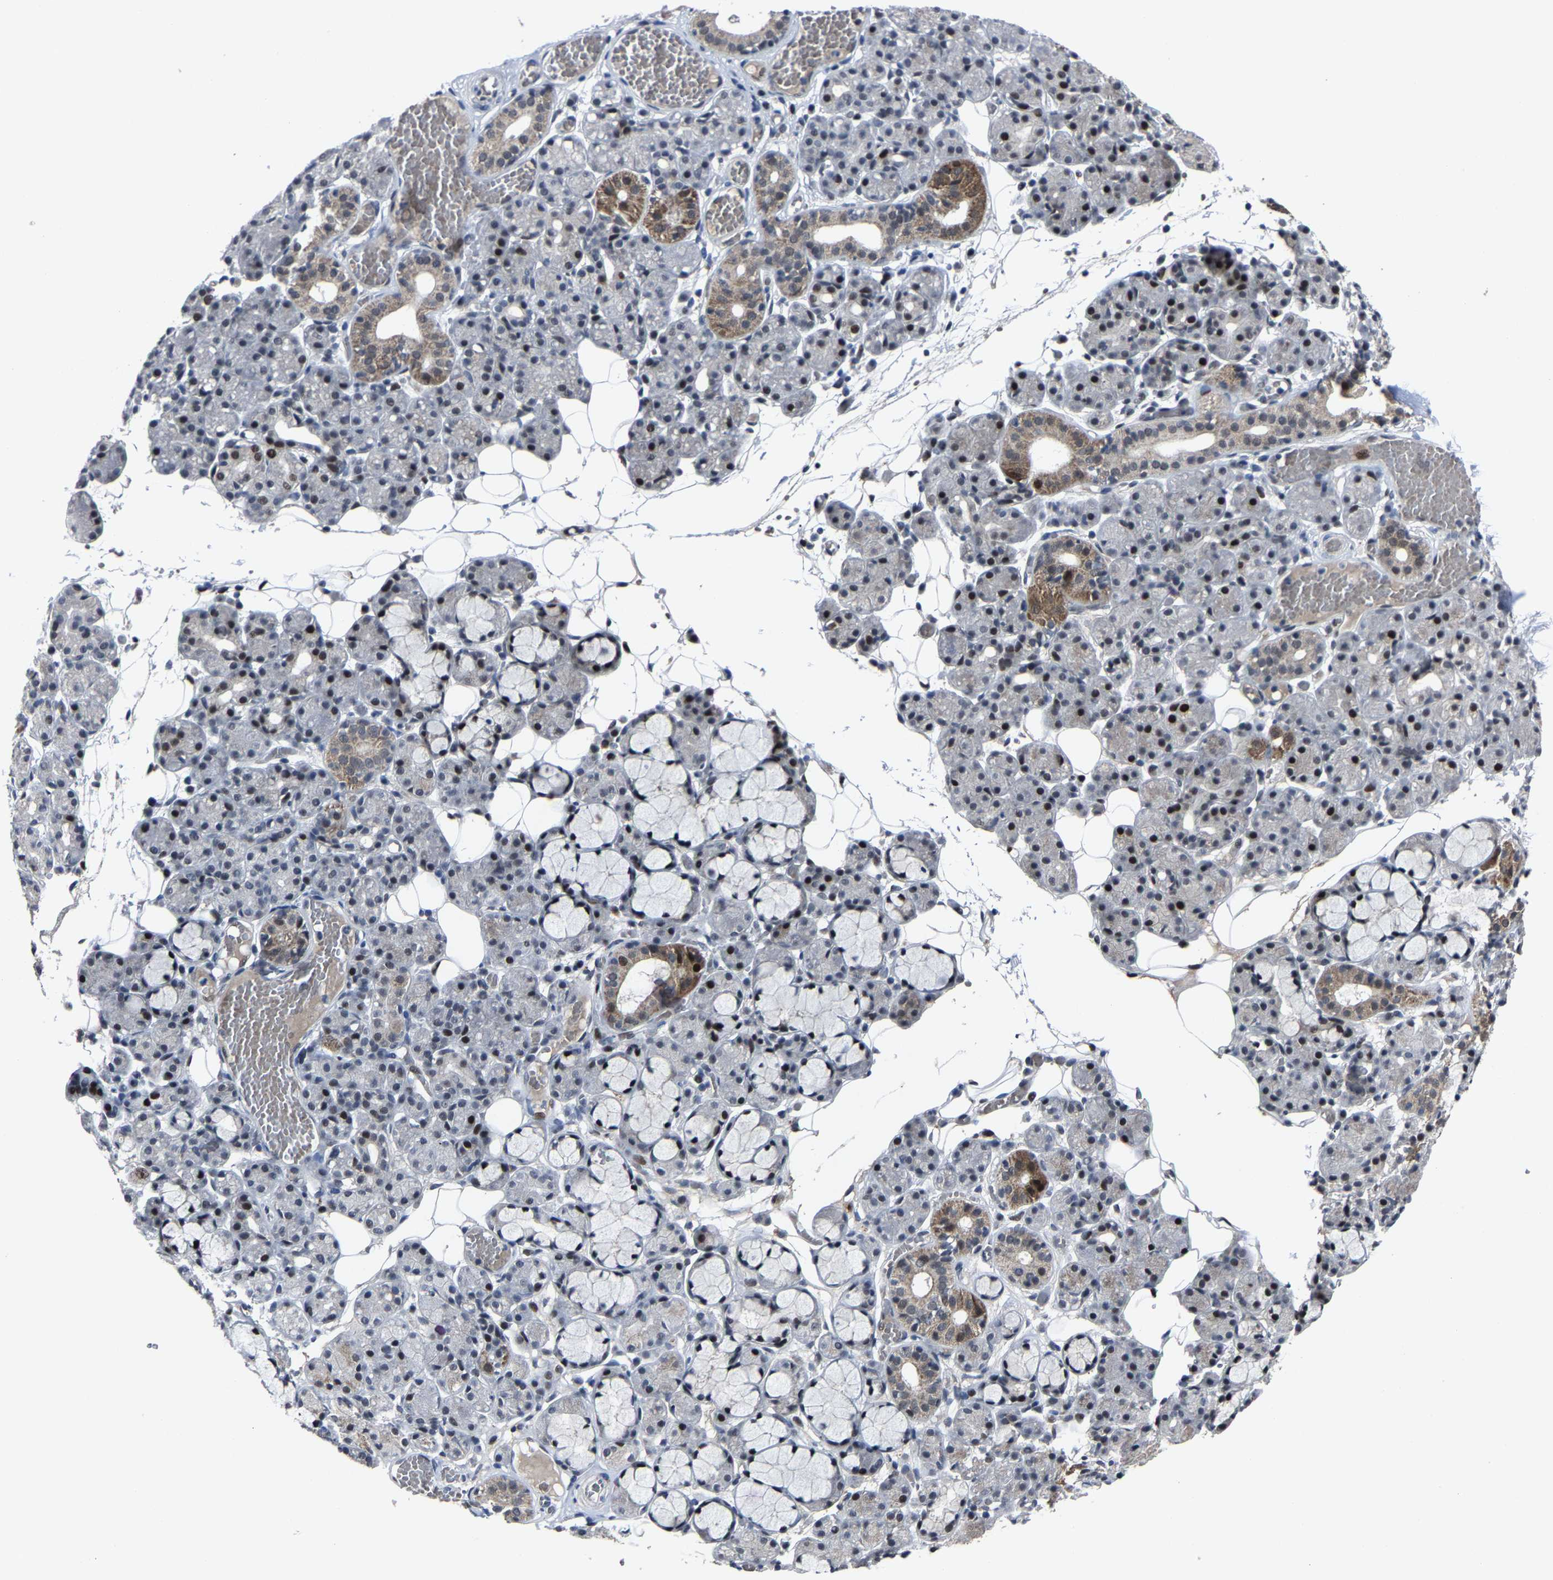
{"staining": {"intensity": "strong", "quantity": "<25%", "location": "cytoplasmic/membranous,nuclear"}, "tissue": "salivary gland", "cell_type": "Glandular cells", "image_type": "normal", "snomed": [{"axis": "morphology", "description": "Normal tissue, NOS"}, {"axis": "topography", "description": "Salivary gland"}], "caption": "The micrograph displays immunohistochemical staining of normal salivary gland. There is strong cytoplasmic/membranous,nuclear expression is identified in approximately <25% of glandular cells. Nuclei are stained in blue.", "gene": "LSM8", "patient": {"sex": "male", "age": 63}}